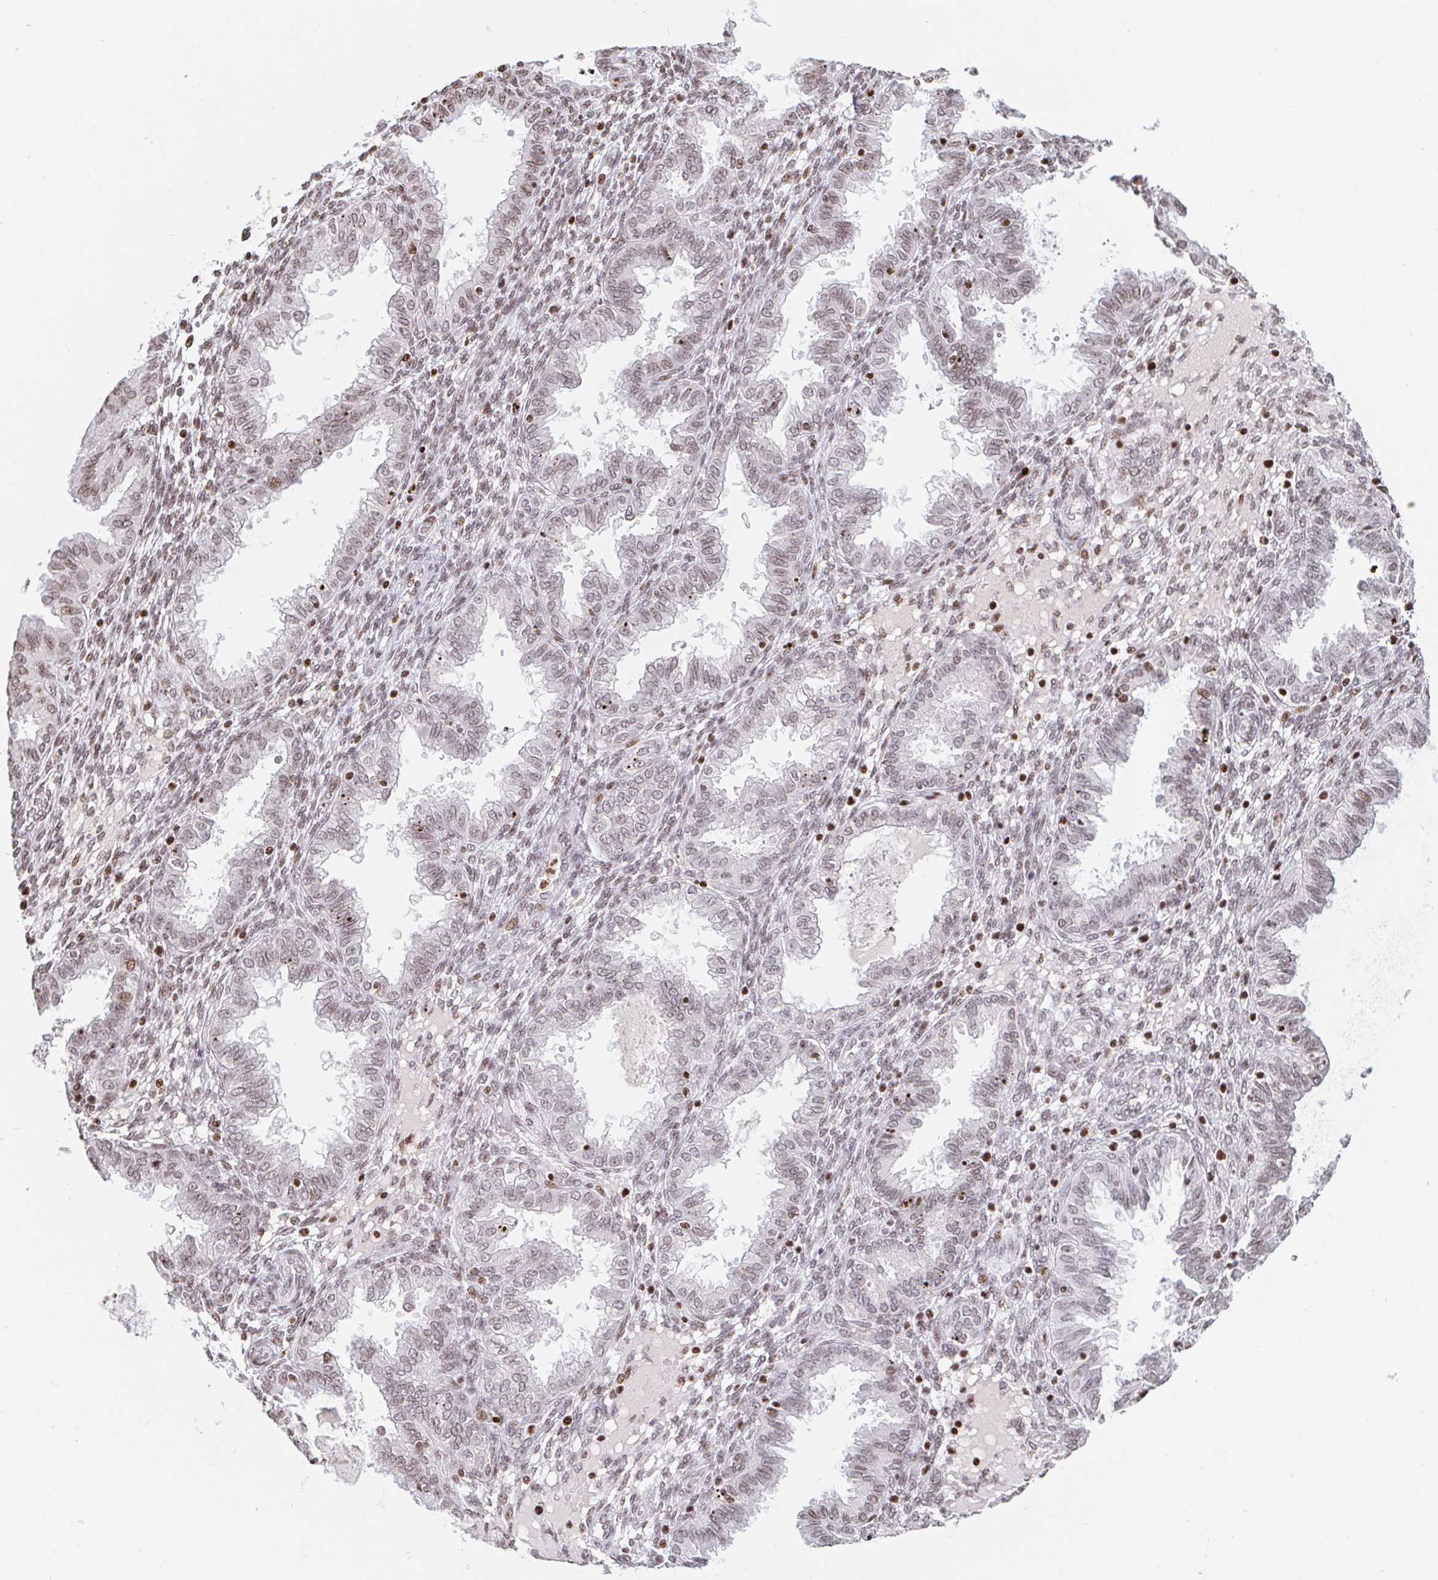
{"staining": {"intensity": "weak", "quantity": ">75%", "location": "cytoplasmic/membranous"}, "tissue": "endometrium", "cell_type": "Cells in endometrial stroma", "image_type": "normal", "snomed": [{"axis": "morphology", "description": "Normal tissue, NOS"}, {"axis": "topography", "description": "Endometrium"}], "caption": "Benign endometrium was stained to show a protein in brown. There is low levels of weak cytoplasmic/membranous expression in about >75% of cells in endometrial stroma.", "gene": "HOXC10", "patient": {"sex": "female", "age": 33}}